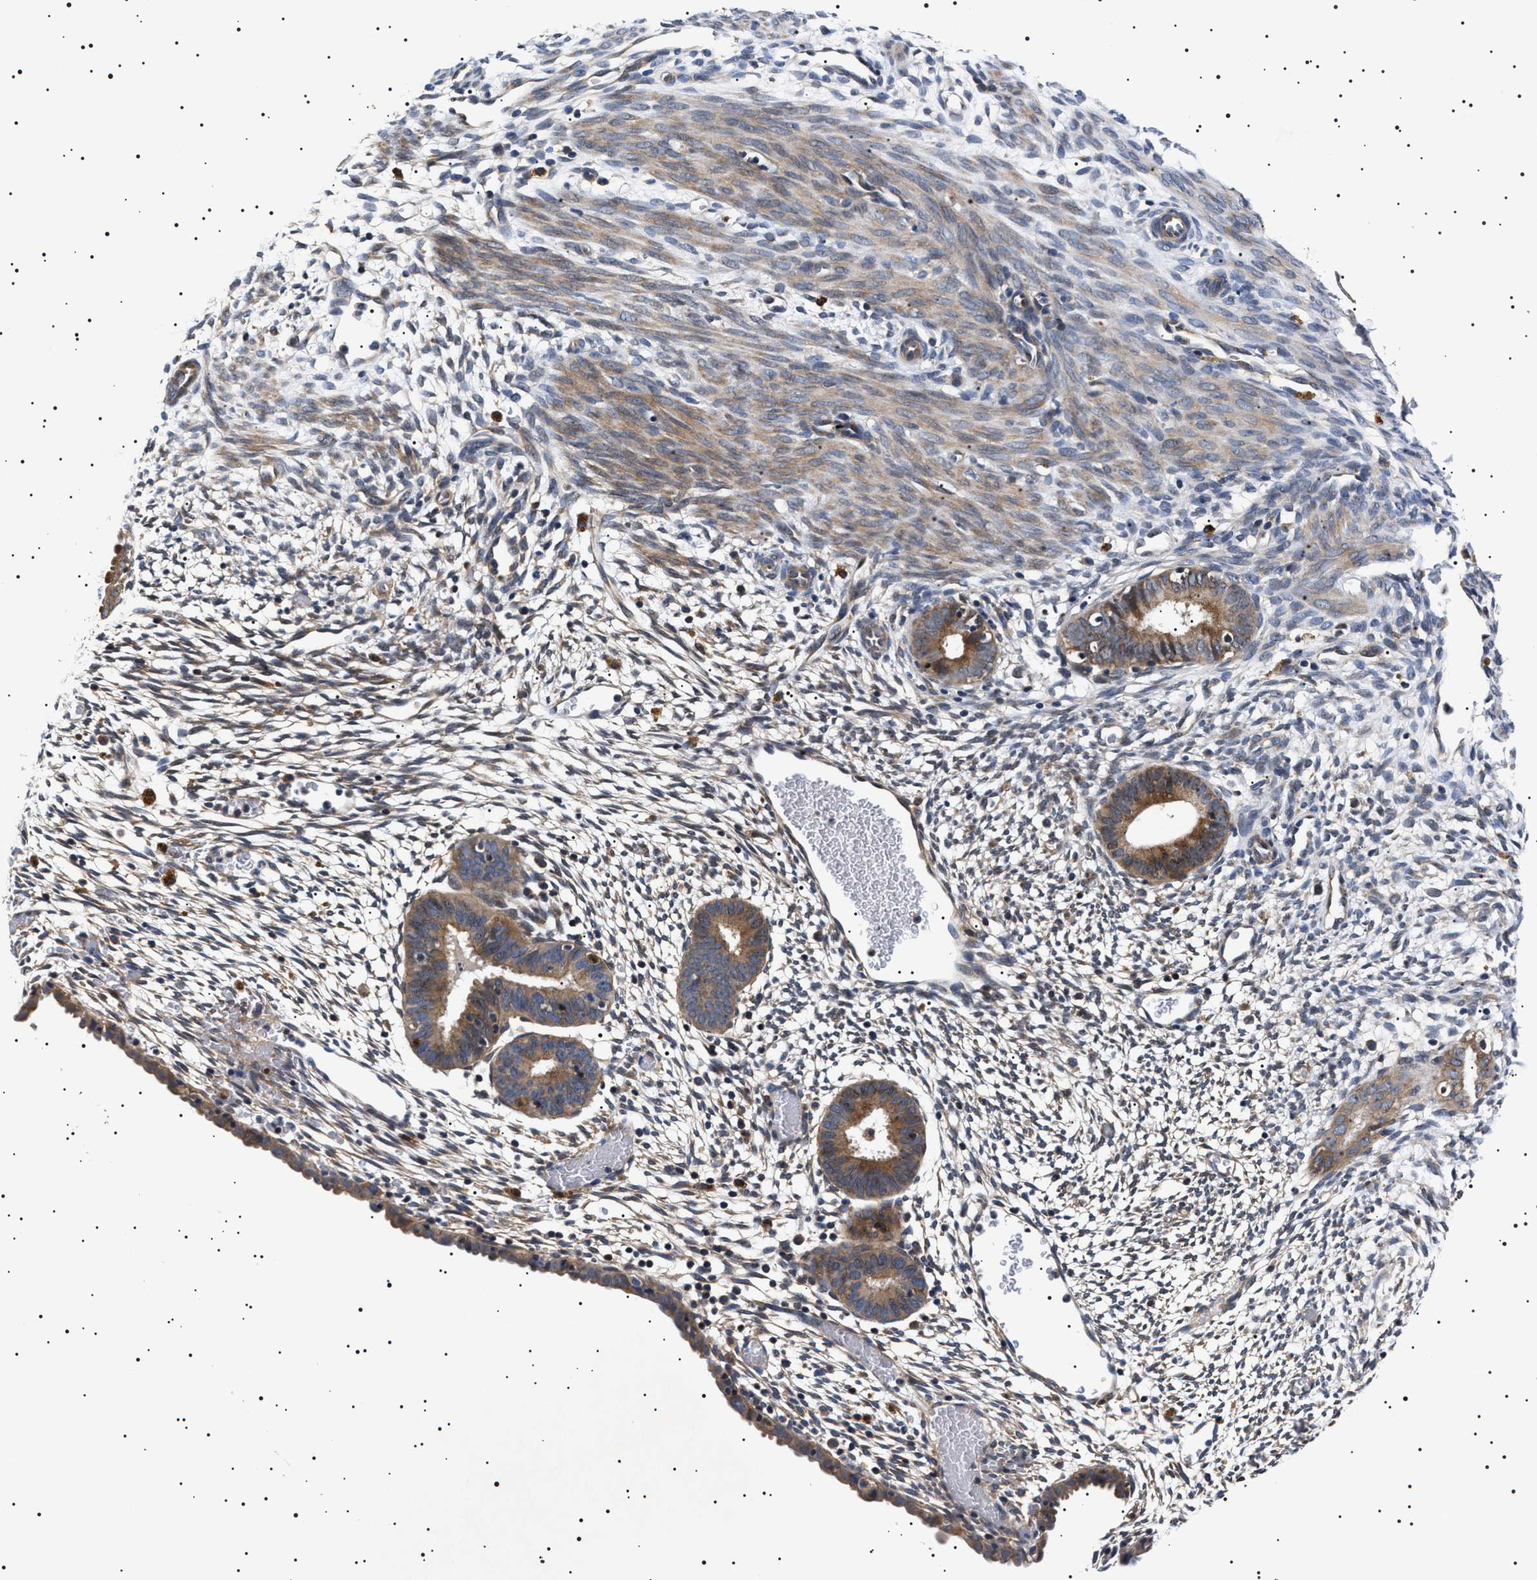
{"staining": {"intensity": "weak", "quantity": "<25%", "location": "cytoplasmic/membranous"}, "tissue": "endometrium", "cell_type": "Cells in endometrial stroma", "image_type": "normal", "snomed": [{"axis": "morphology", "description": "Normal tissue, NOS"}, {"axis": "morphology", "description": "Atrophy, NOS"}, {"axis": "topography", "description": "Uterus"}, {"axis": "topography", "description": "Endometrium"}], "caption": "Immunohistochemistry (IHC) image of normal endometrium: human endometrium stained with DAB reveals no significant protein staining in cells in endometrial stroma.", "gene": "SLC4A7", "patient": {"sex": "female", "age": 68}}